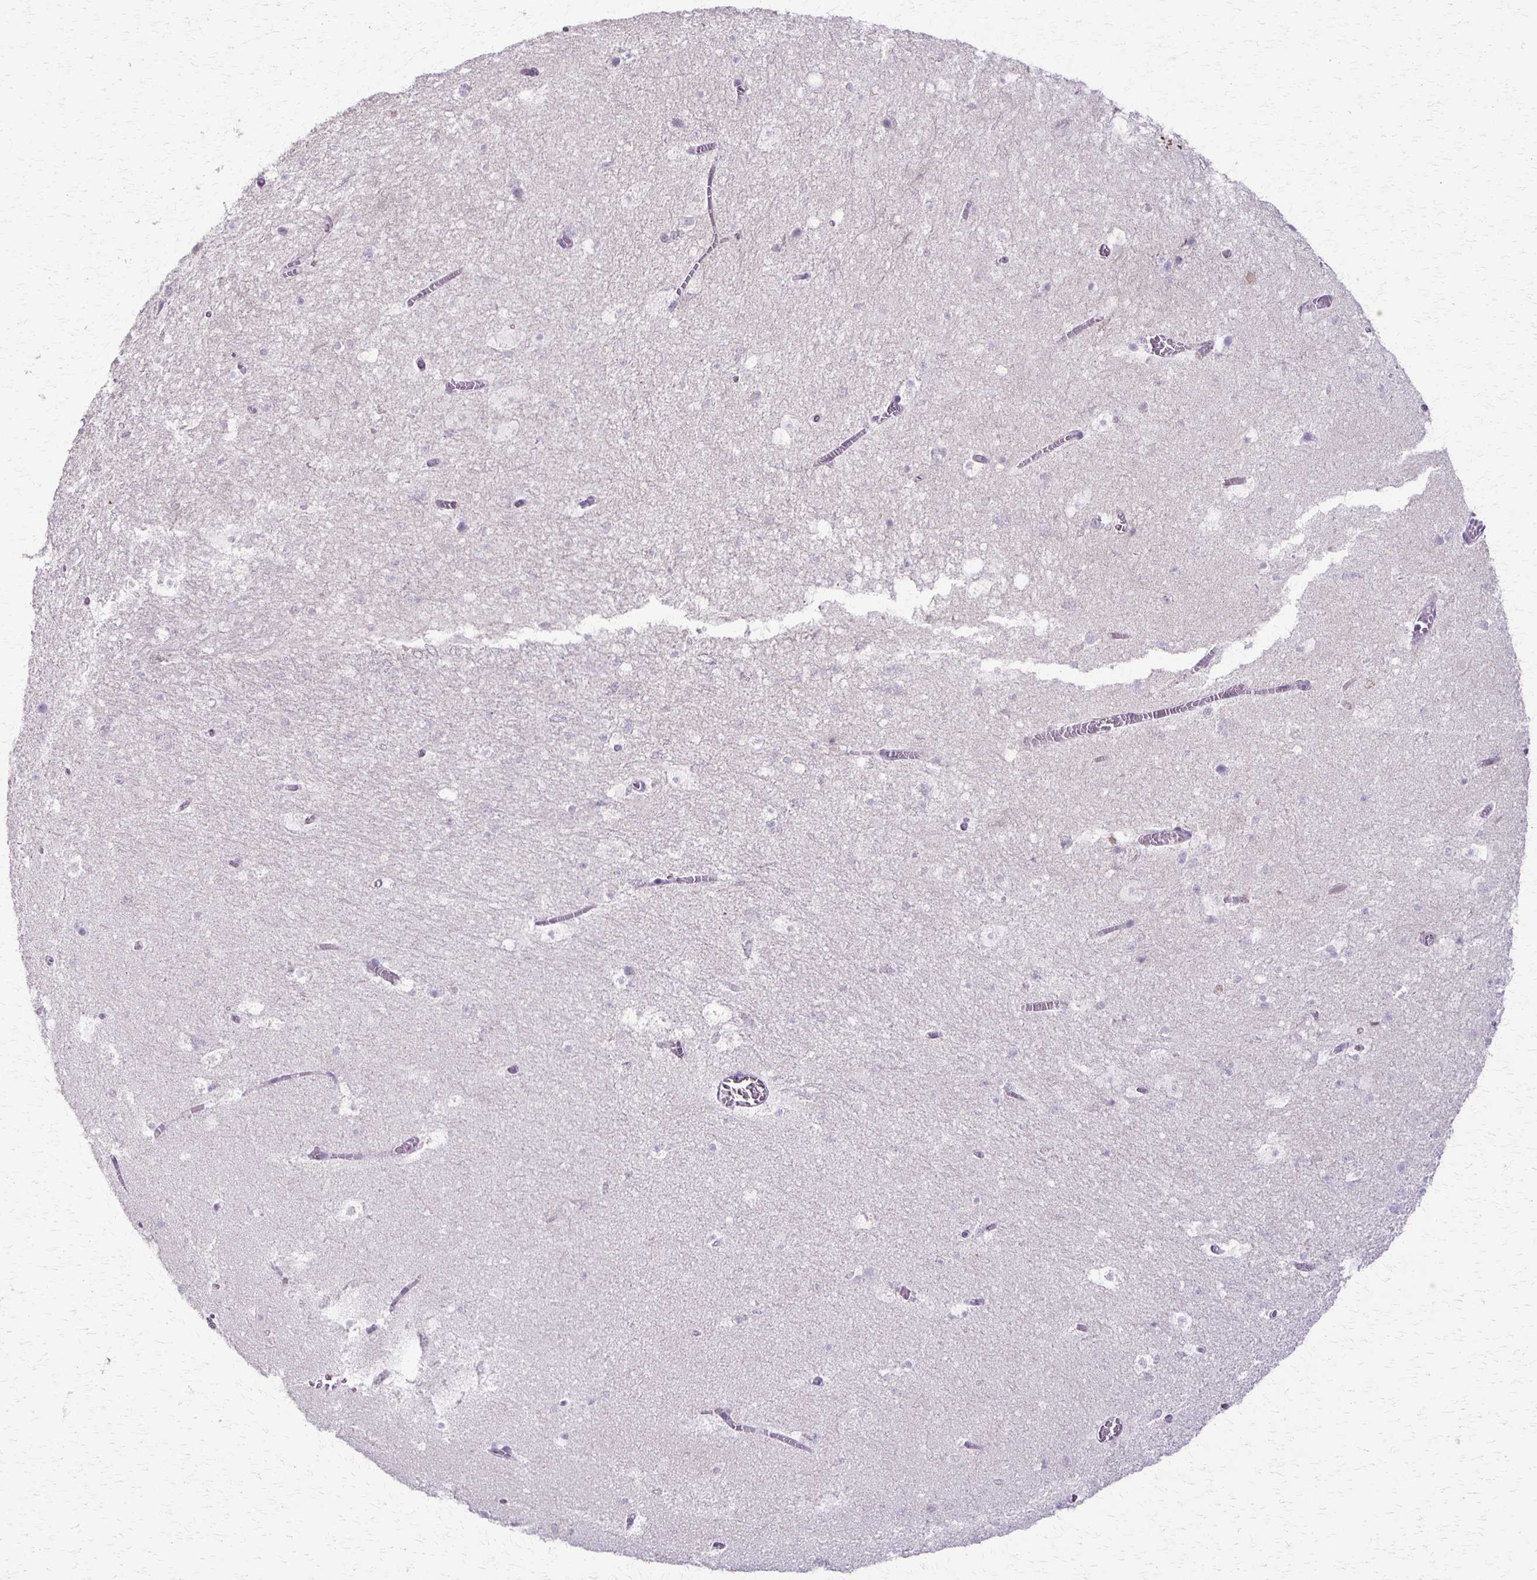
{"staining": {"intensity": "negative", "quantity": "none", "location": "none"}, "tissue": "hippocampus", "cell_type": "Glial cells", "image_type": "normal", "snomed": [{"axis": "morphology", "description": "Normal tissue, NOS"}, {"axis": "topography", "description": "Hippocampus"}], "caption": "IHC histopathology image of normal human hippocampus stained for a protein (brown), which demonstrates no positivity in glial cells.", "gene": "SLC35E2B", "patient": {"sex": "female", "age": 42}}